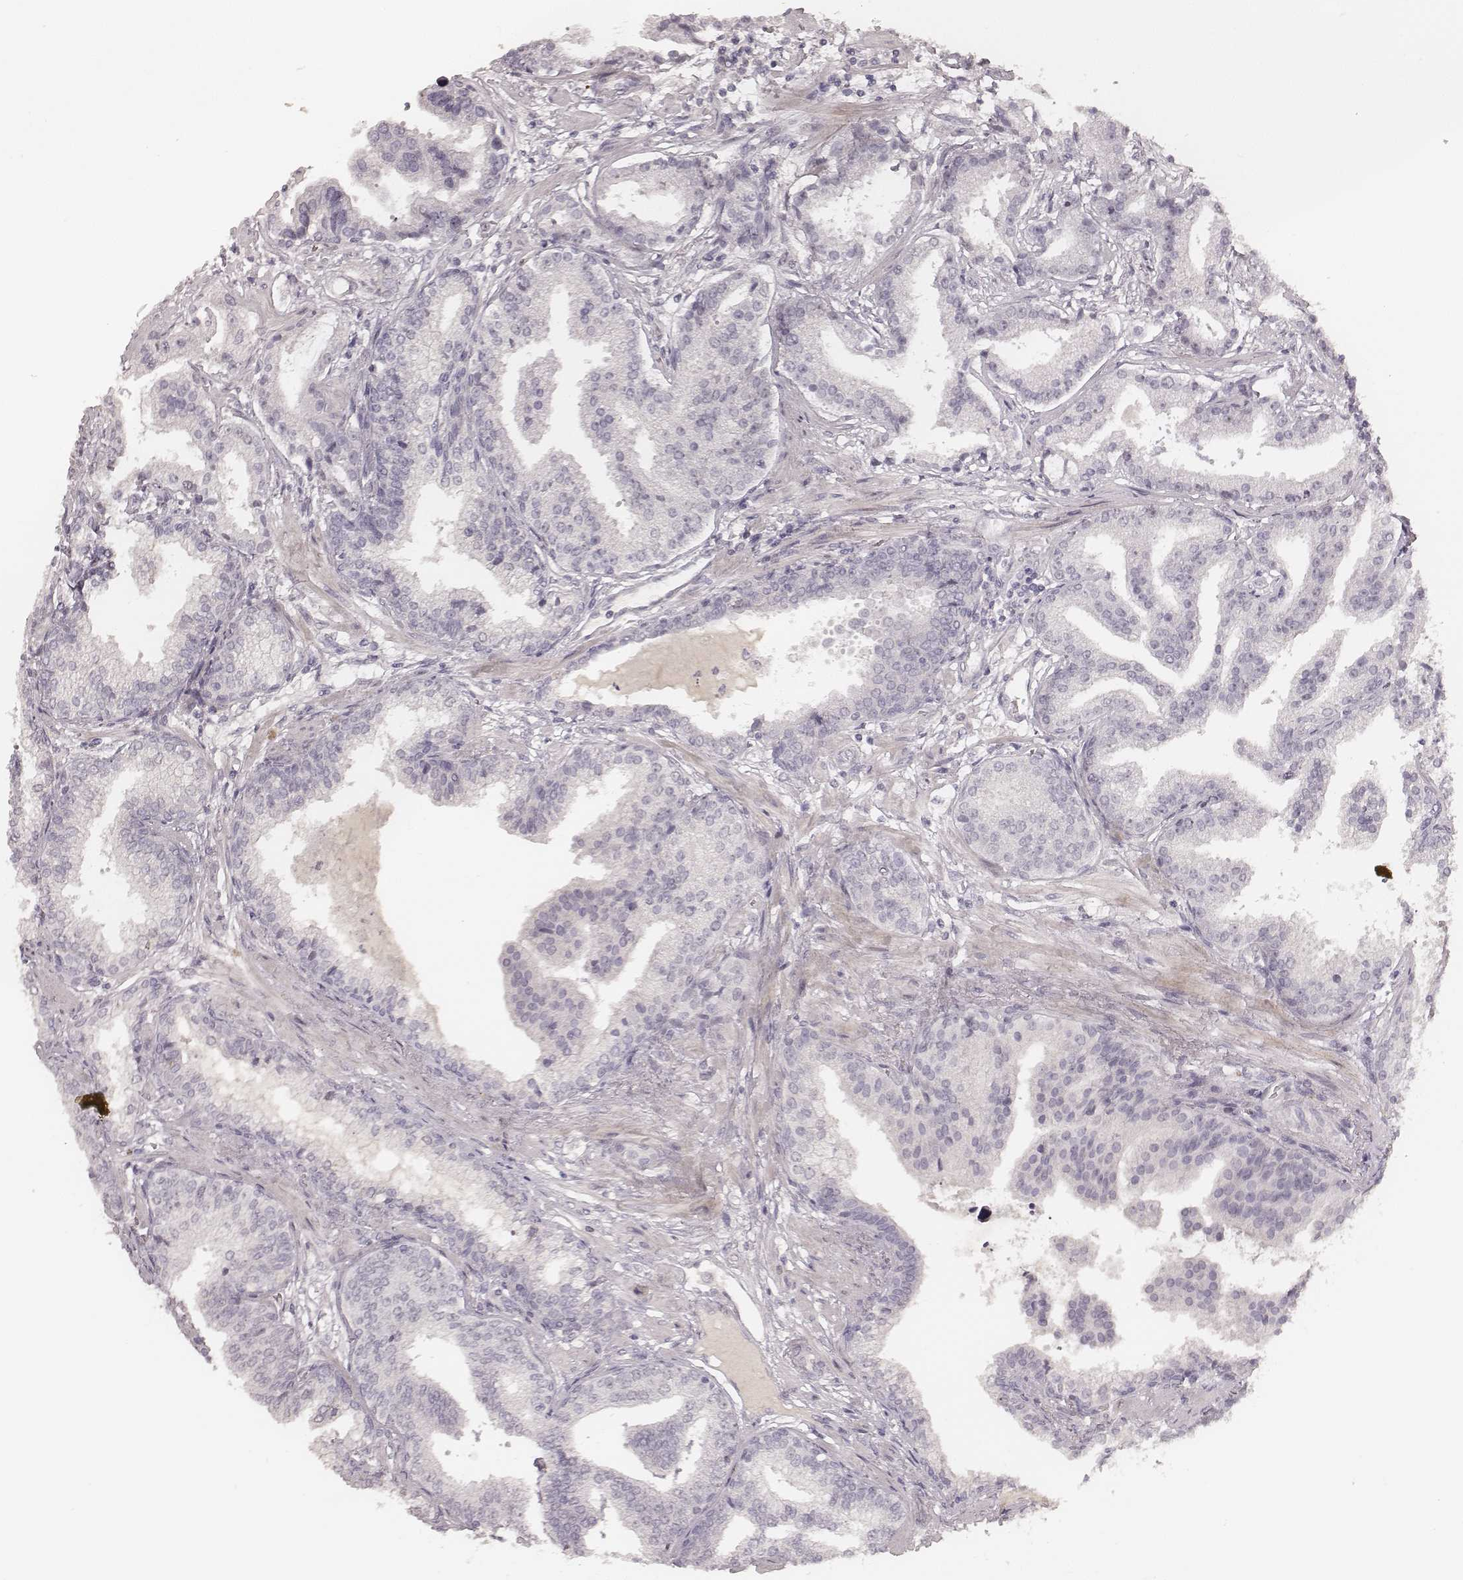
{"staining": {"intensity": "negative", "quantity": "none", "location": "none"}, "tissue": "prostate cancer", "cell_type": "Tumor cells", "image_type": "cancer", "snomed": [{"axis": "morphology", "description": "Adenocarcinoma, NOS"}, {"axis": "topography", "description": "Prostate"}], "caption": "Tumor cells show no significant protein expression in prostate cancer. Nuclei are stained in blue.", "gene": "MADCAM1", "patient": {"sex": "male", "age": 64}}